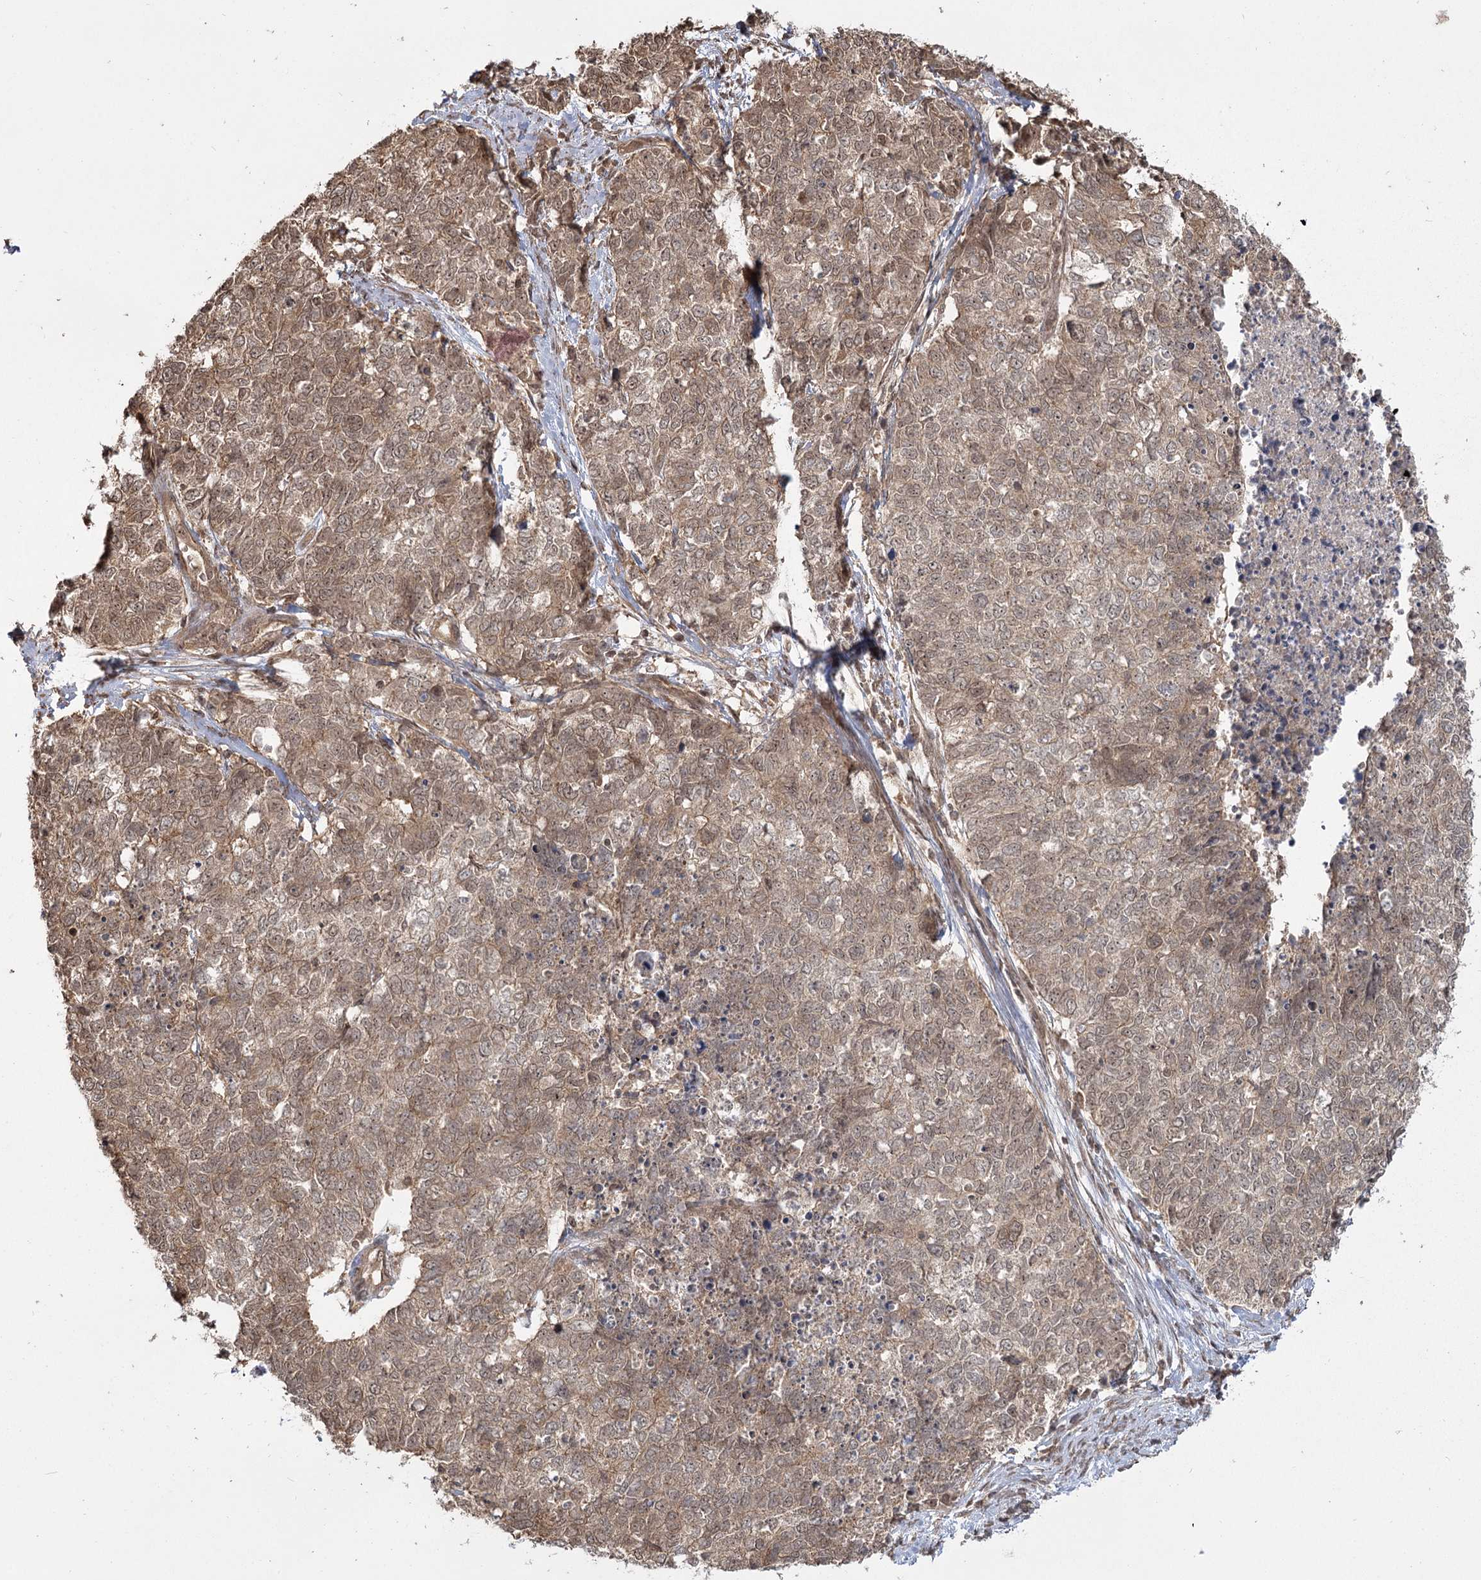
{"staining": {"intensity": "moderate", "quantity": ">75%", "location": "cytoplasmic/membranous"}, "tissue": "cervical cancer", "cell_type": "Tumor cells", "image_type": "cancer", "snomed": [{"axis": "morphology", "description": "Squamous cell carcinoma, NOS"}, {"axis": "topography", "description": "Cervix"}], "caption": "Cervical cancer (squamous cell carcinoma) tissue shows moderate cytoplasmic/membranous positivity in about >75% of tumor cells", "gene": "R3HDM2", "patient": {"sex": "female", "age": 63}}